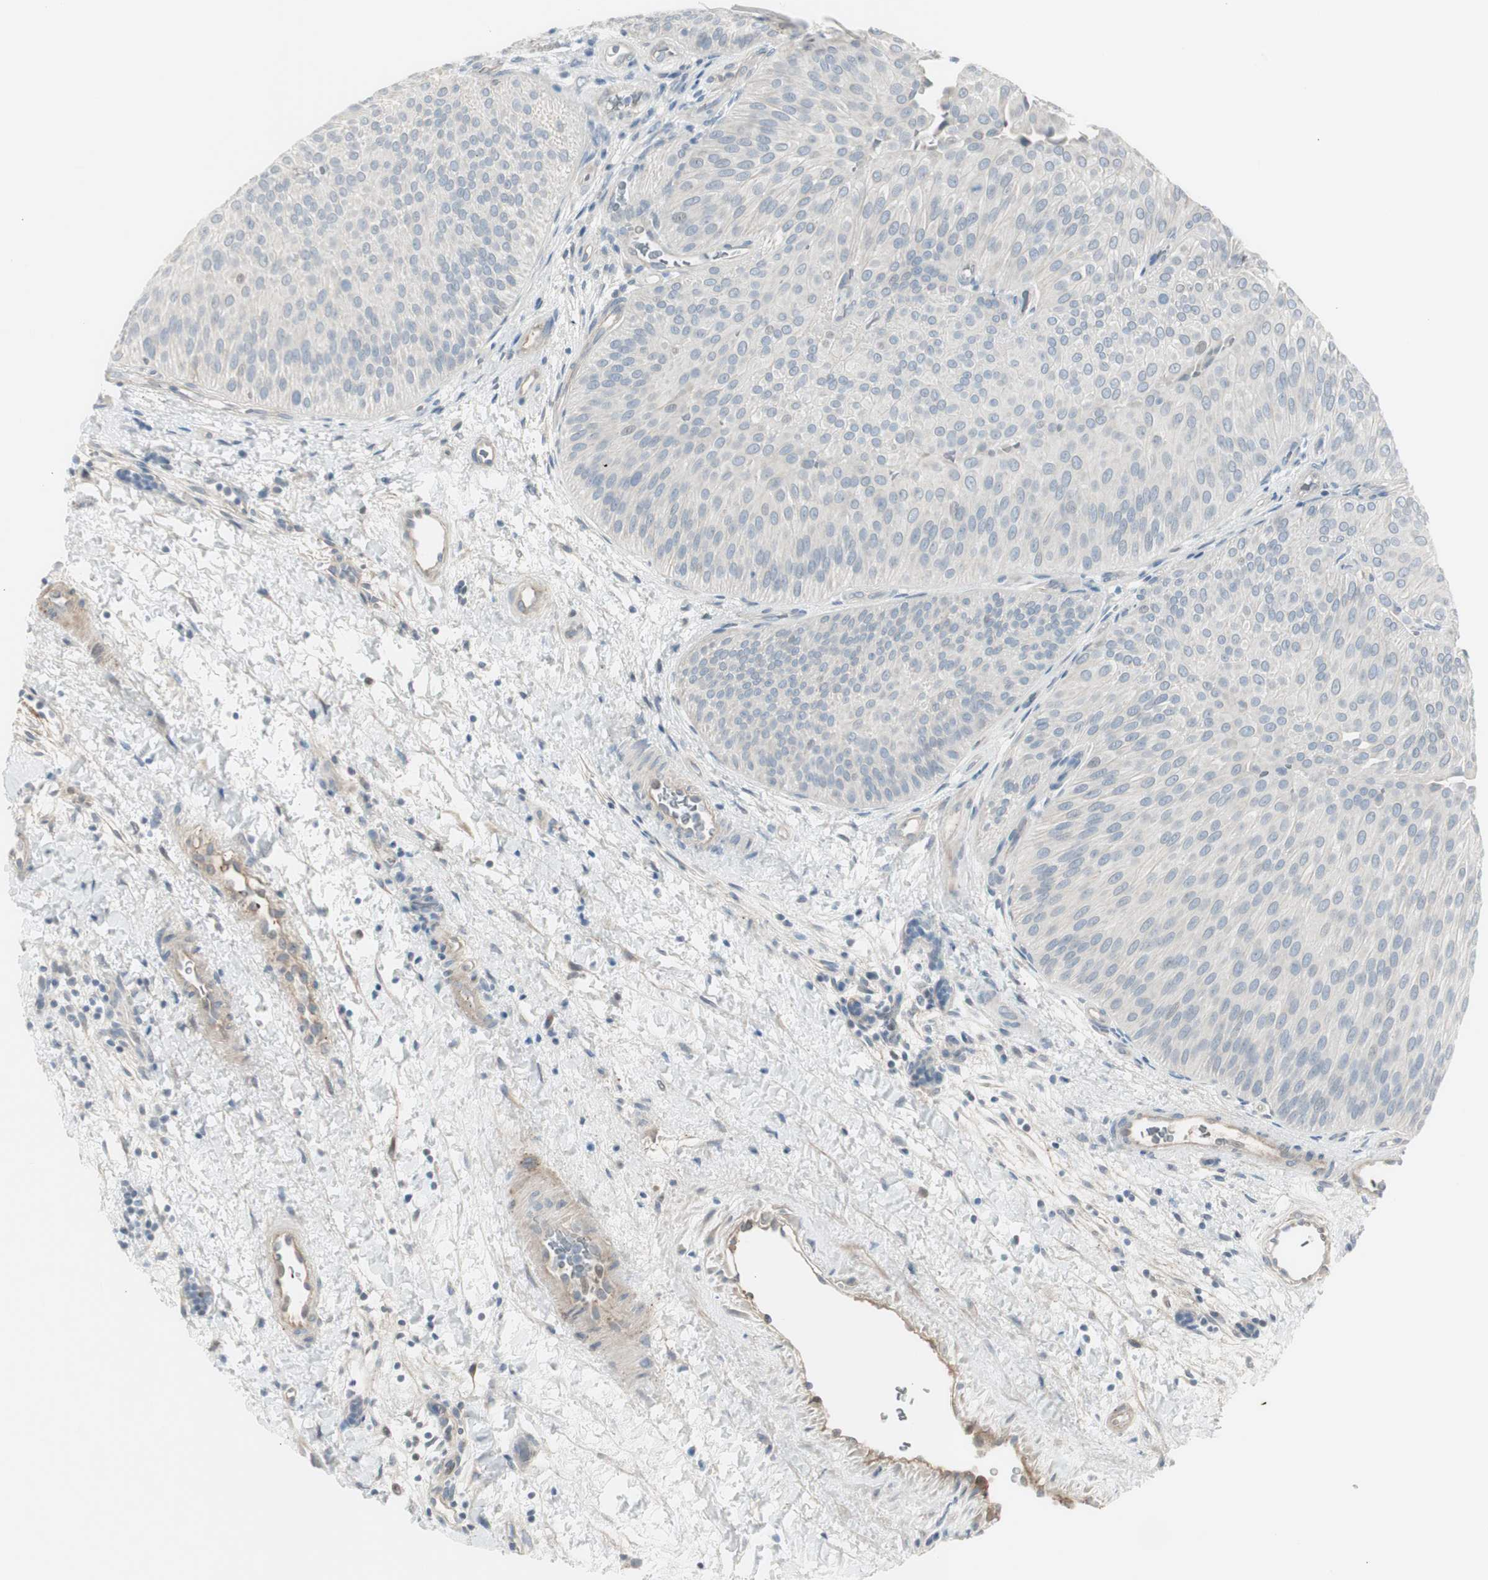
{"staining": {"intensity": "negative", "quantity": "none", "location": "none"}, "tissue": "urothelial cancer", "cell_type": "Tumor cells", "image_type": "cancer", "snomed": [{"axis": "morphology", "description": "Urothelial carcinoma, Low grade"}, {"axis": "topography", "description": "Urinary bladder"}], "caption": "Protein analysis of urothelial carcinoma (low-grade) shows no significant positivity in tumor cells.", "gene": "CACNA2D1", "patient": {"sex": "female", "age": 60}}